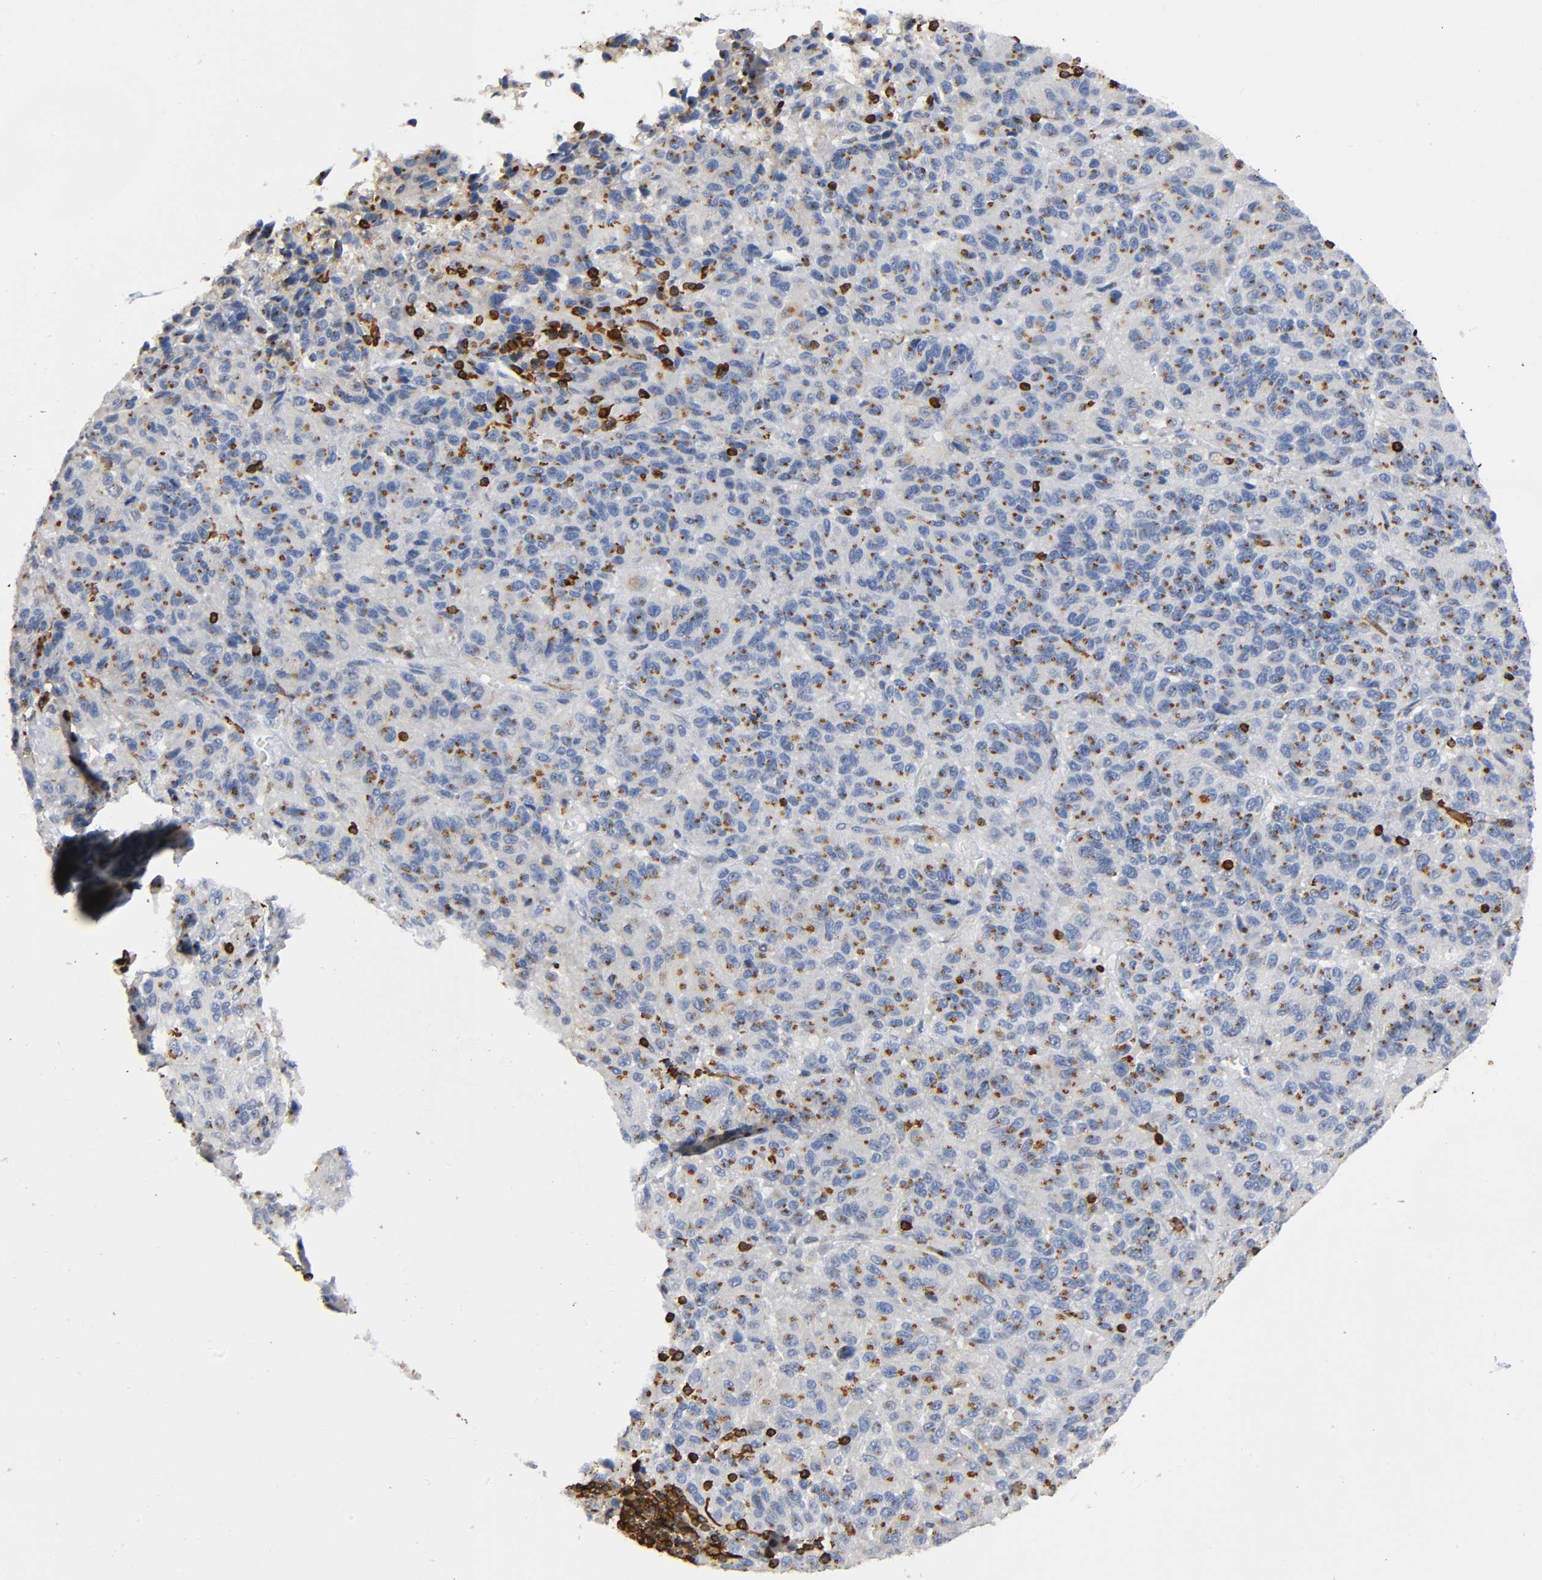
{"staining": {"intensity": "moderate", "quantity": ">75%", "location": "cytoplasmic/membranous"}, "tissue": "melanoma", "cell_type": "Tumor cells", "image_type": "cancer", "snomed": [{"axis": "morphology", "description": "Malignant melanoma, Metastatic site"}, {"axis": "topography", "description": "Lung"}], "caption": "Brown immunohistochemical staining in human melanoma reveals moderate cytoplasmic/membranous expression in approximately >75% of tumor cells. (brown staining indicates protein expression, while blue staining denotes nuclei).", "gene": "CAPN10", "patient": {"sex": "male", "age": 64}}